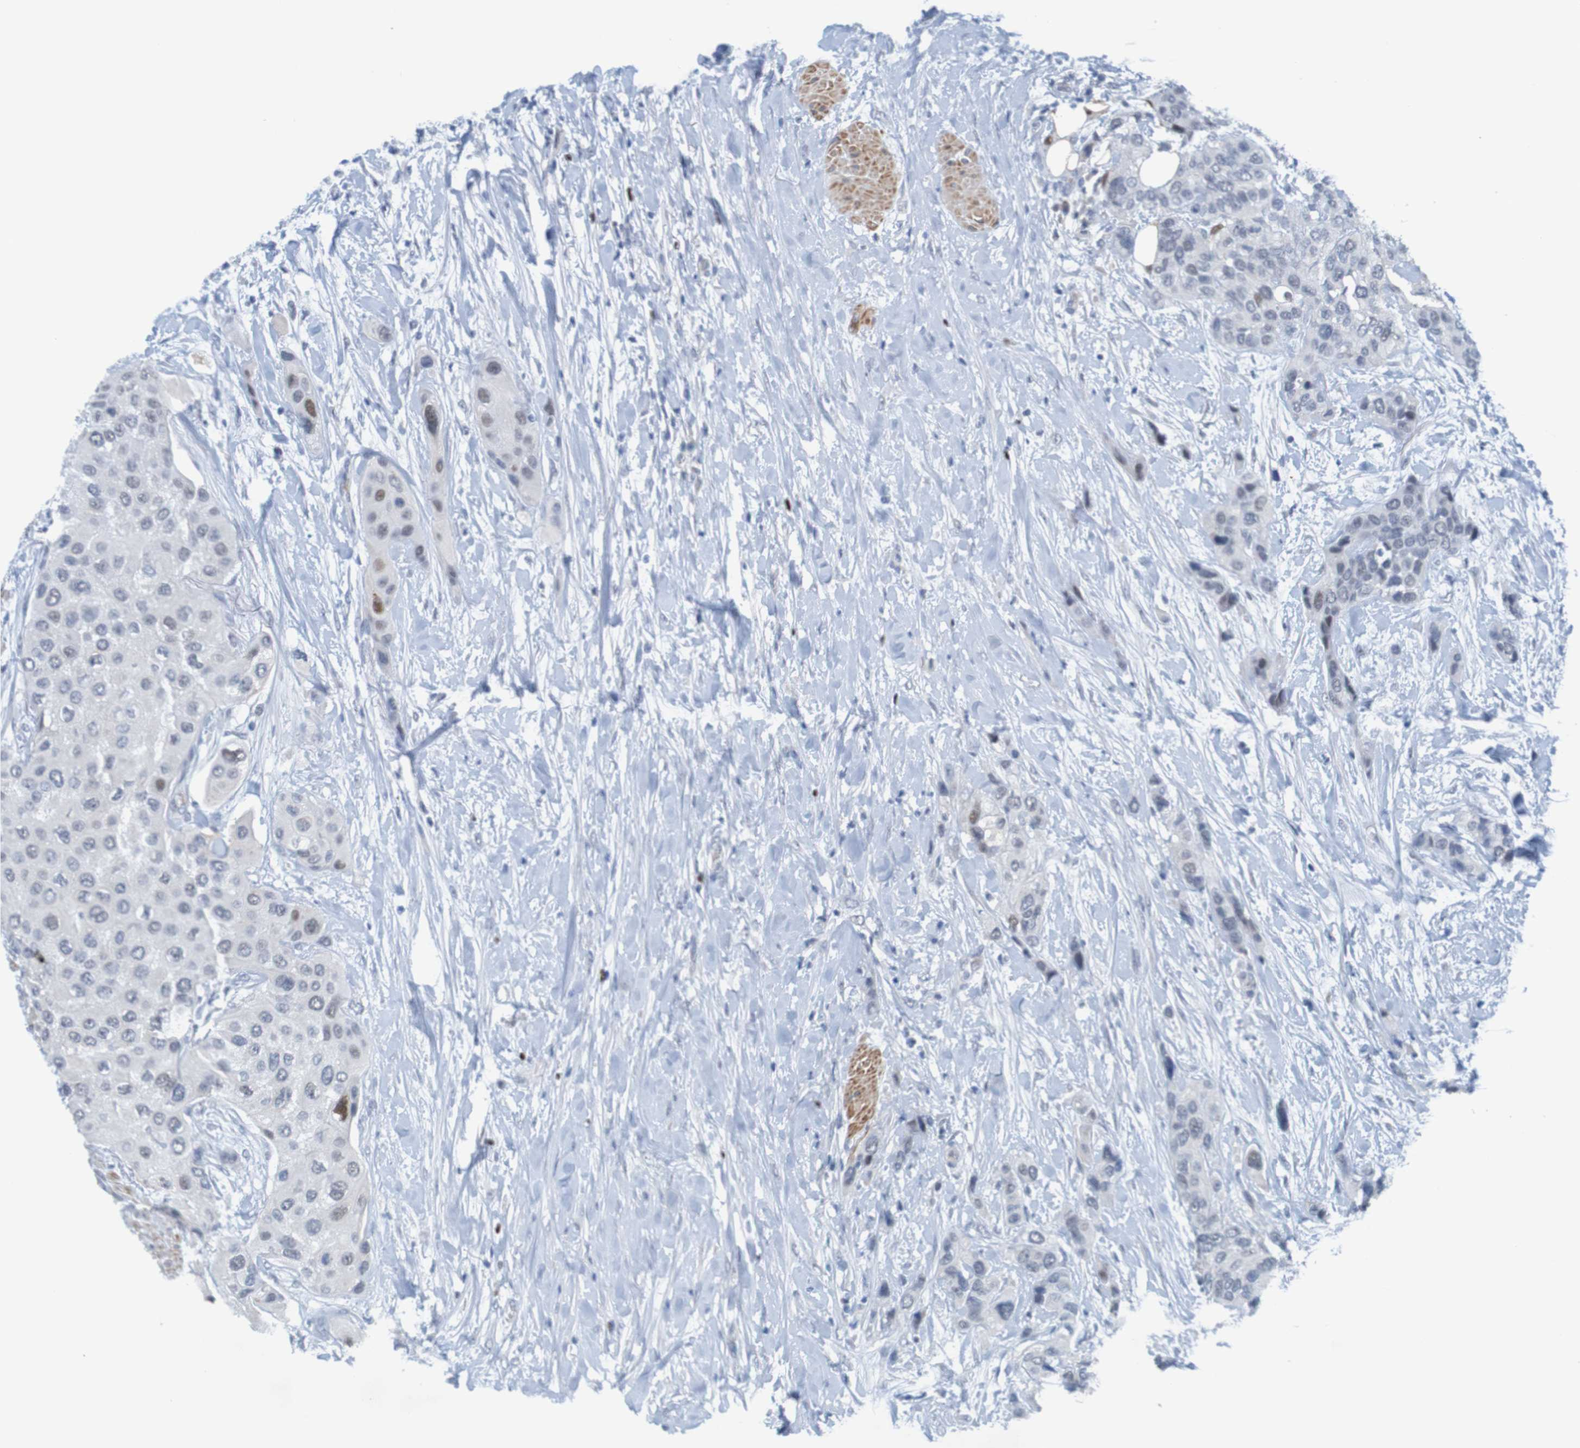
{"staining": {"intensity": "negative", "quantity": "none", "location": "none"}, "tissue": "urothelial cancer", "cell_type": "Tumor cells", "image_type": "cancer", "snomed": [{"axis": "morphology", "description": "Urothelial carcinoma, High grade"}, {"axis": "topography", "description": "Urinary bladder"}], "caption": "Immunohistochemistry (IHC) photomicrograph of human urothelial cancer stained for a protein (brown), which displays no positivity in tumor cells. (DAB IHC visualized using brightfield microscopy, high magnification).", "gene": "USP36", "patient": {"sex": "female", "age": 56}}